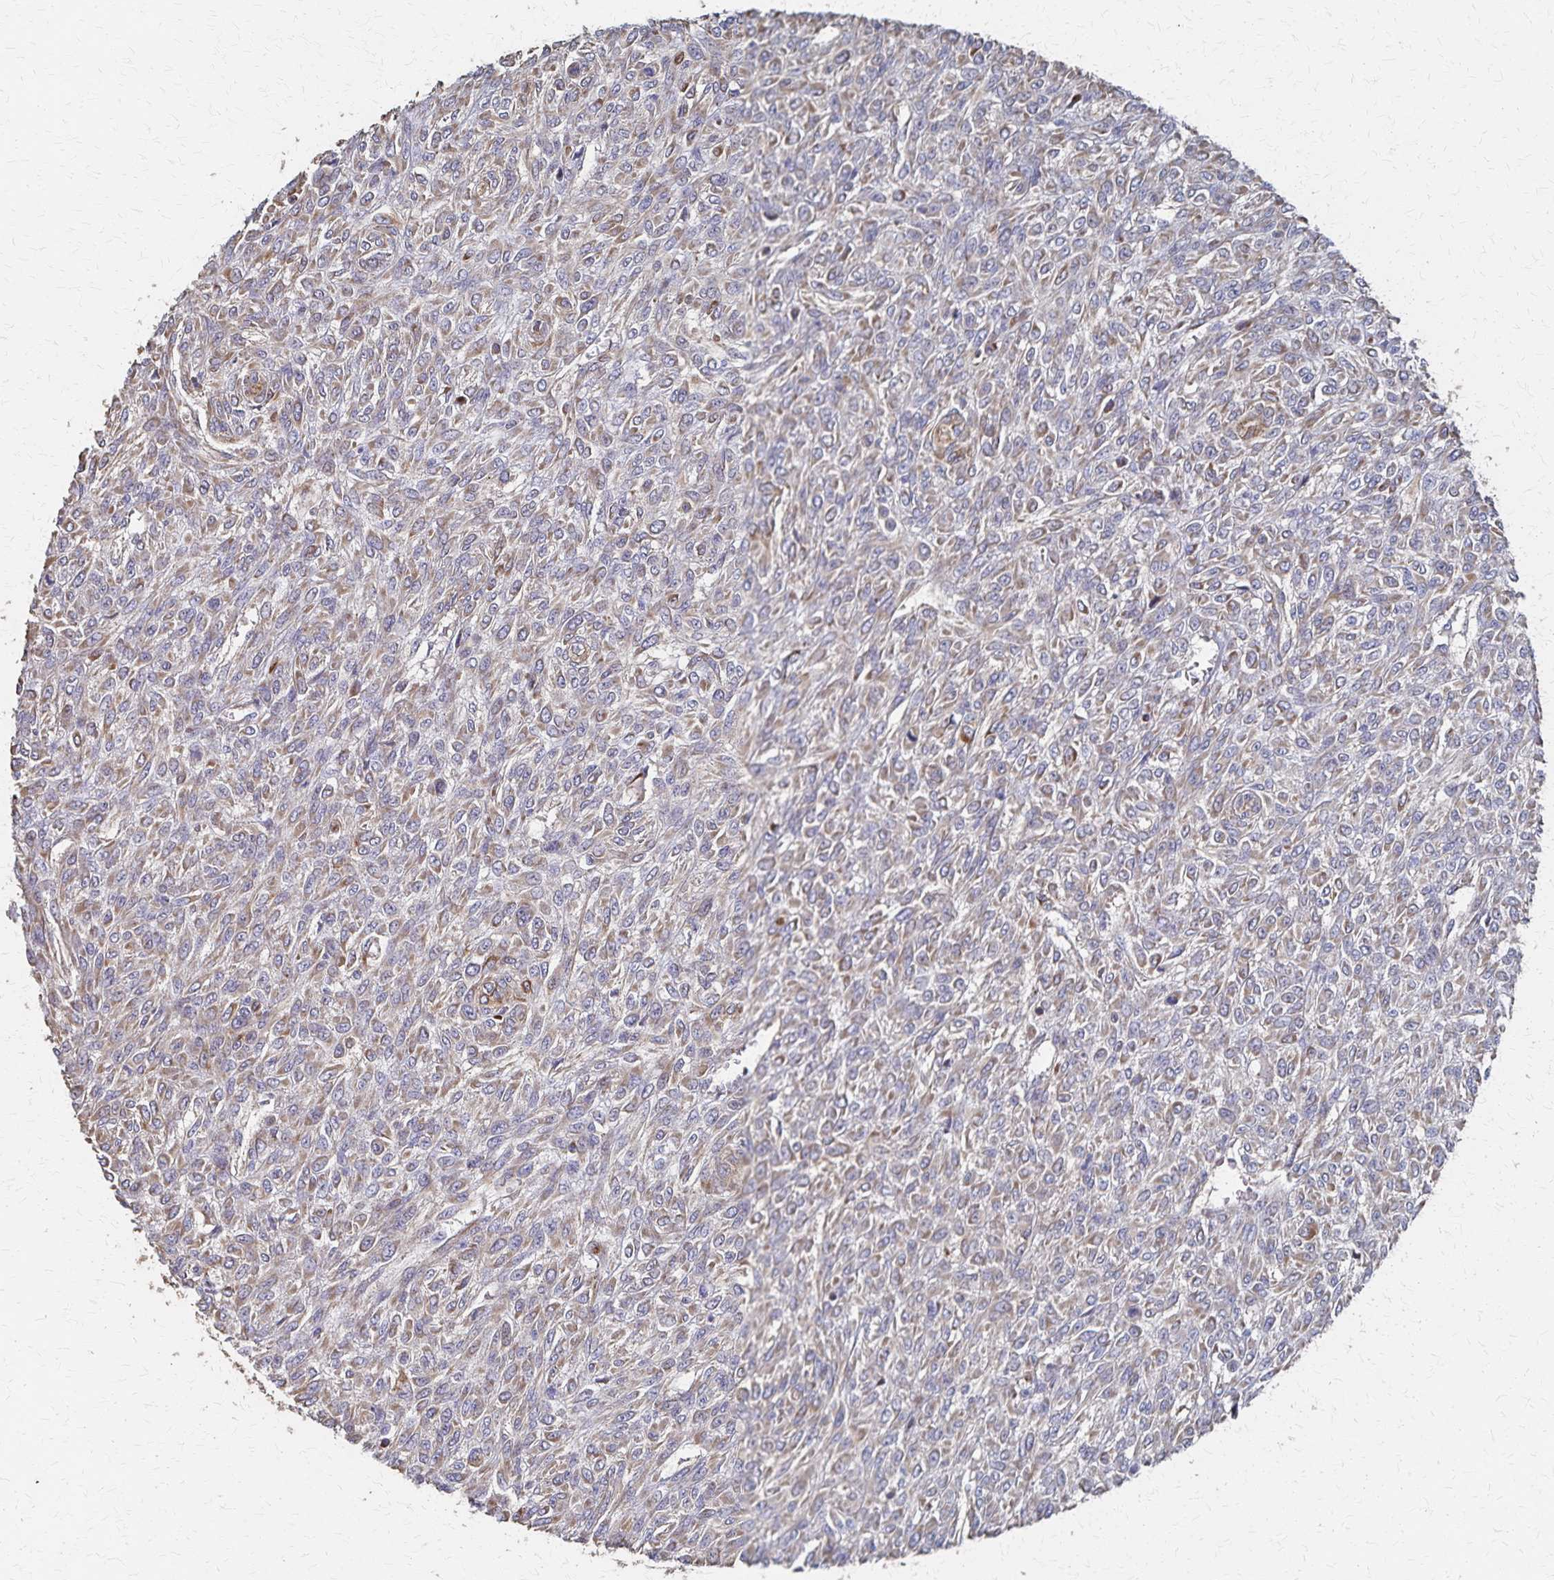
{"staining": {"intensity": "weak", "quantity": ">75%", "location": "cytoplasmic/membranous"}, "tissue": "renal cancer", "cell_type": "Tumor cells", "image_type": "cancer", "snomed": [{"axis": "morphology", "description": "Adenocarcinoma, NOS"}, {"axis": "topography", "description": "Kidney"}], "caption": "Renal adenocarcinoma was stained to show a protein in brown. There is low levels of weak cytoplasmic/membranous staining in about >75% of tumor cells. The staining was performed using DAB (3,3'-diaminobenzidine), with brown indicating positive protein expression. Nuclei are stained blue with hematoxylin.", "gene": "PGAP2", "patient": {"sex": "male", "age": 58}}